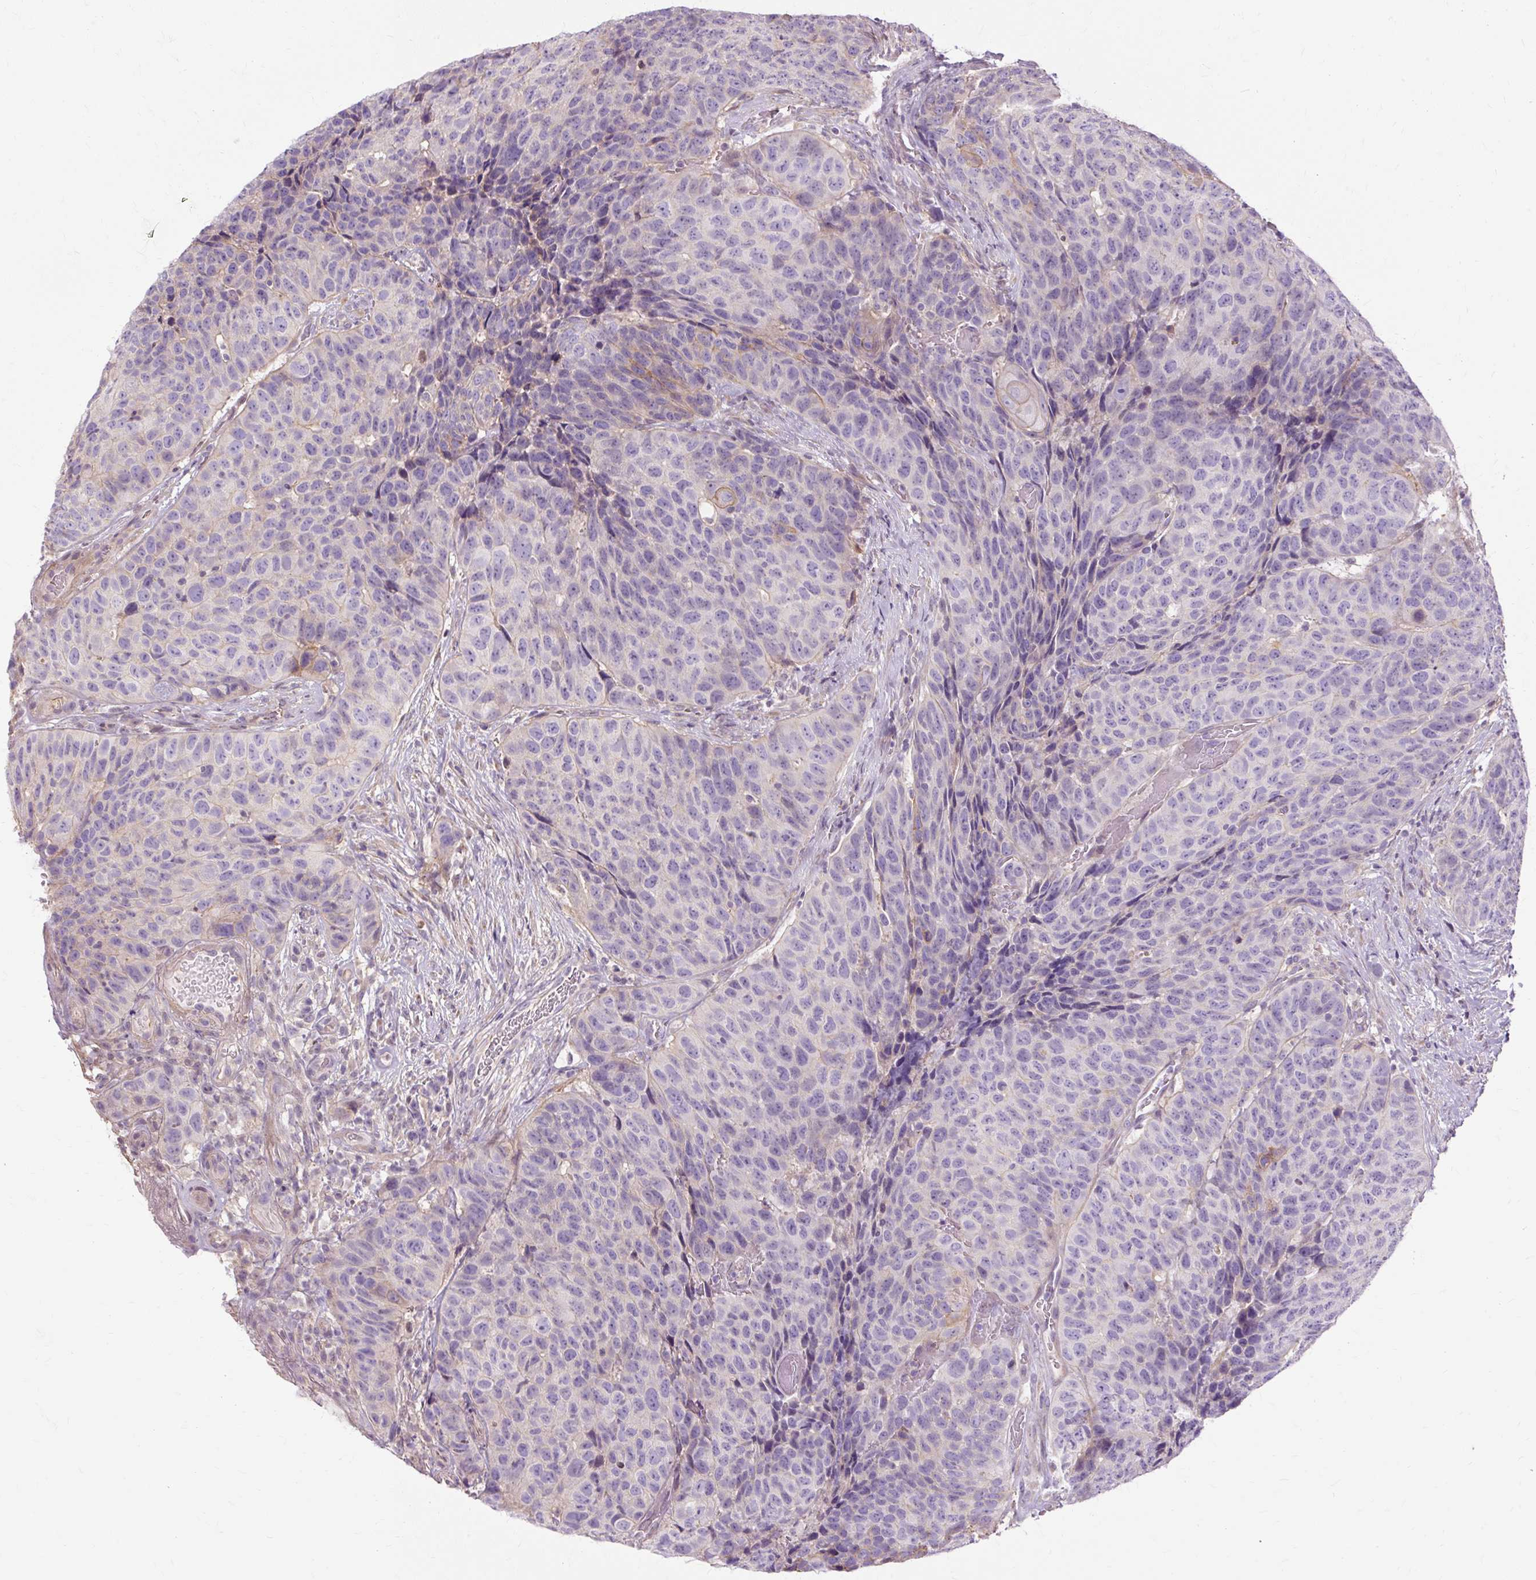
{"staining": {"intensity": "negative", "quantity": "none", "location": "none"}, "tissue": "head and neck cancer", "cell_type": "Tumor cells", "image_type": "cancer", "snomed": [{"axis": "morphology", "description": "Squamous cell carcinoma, NOS"}, {"axis": "topography", "description": "Head-Neck"}], "caption": "This is an immunohistochemistry image of head and neck cancer (squamous cell carcinoma). There is no expression in tumor cells.", "gene": "TSPAN8", "patient": {"sex": "male", "age": 66}}